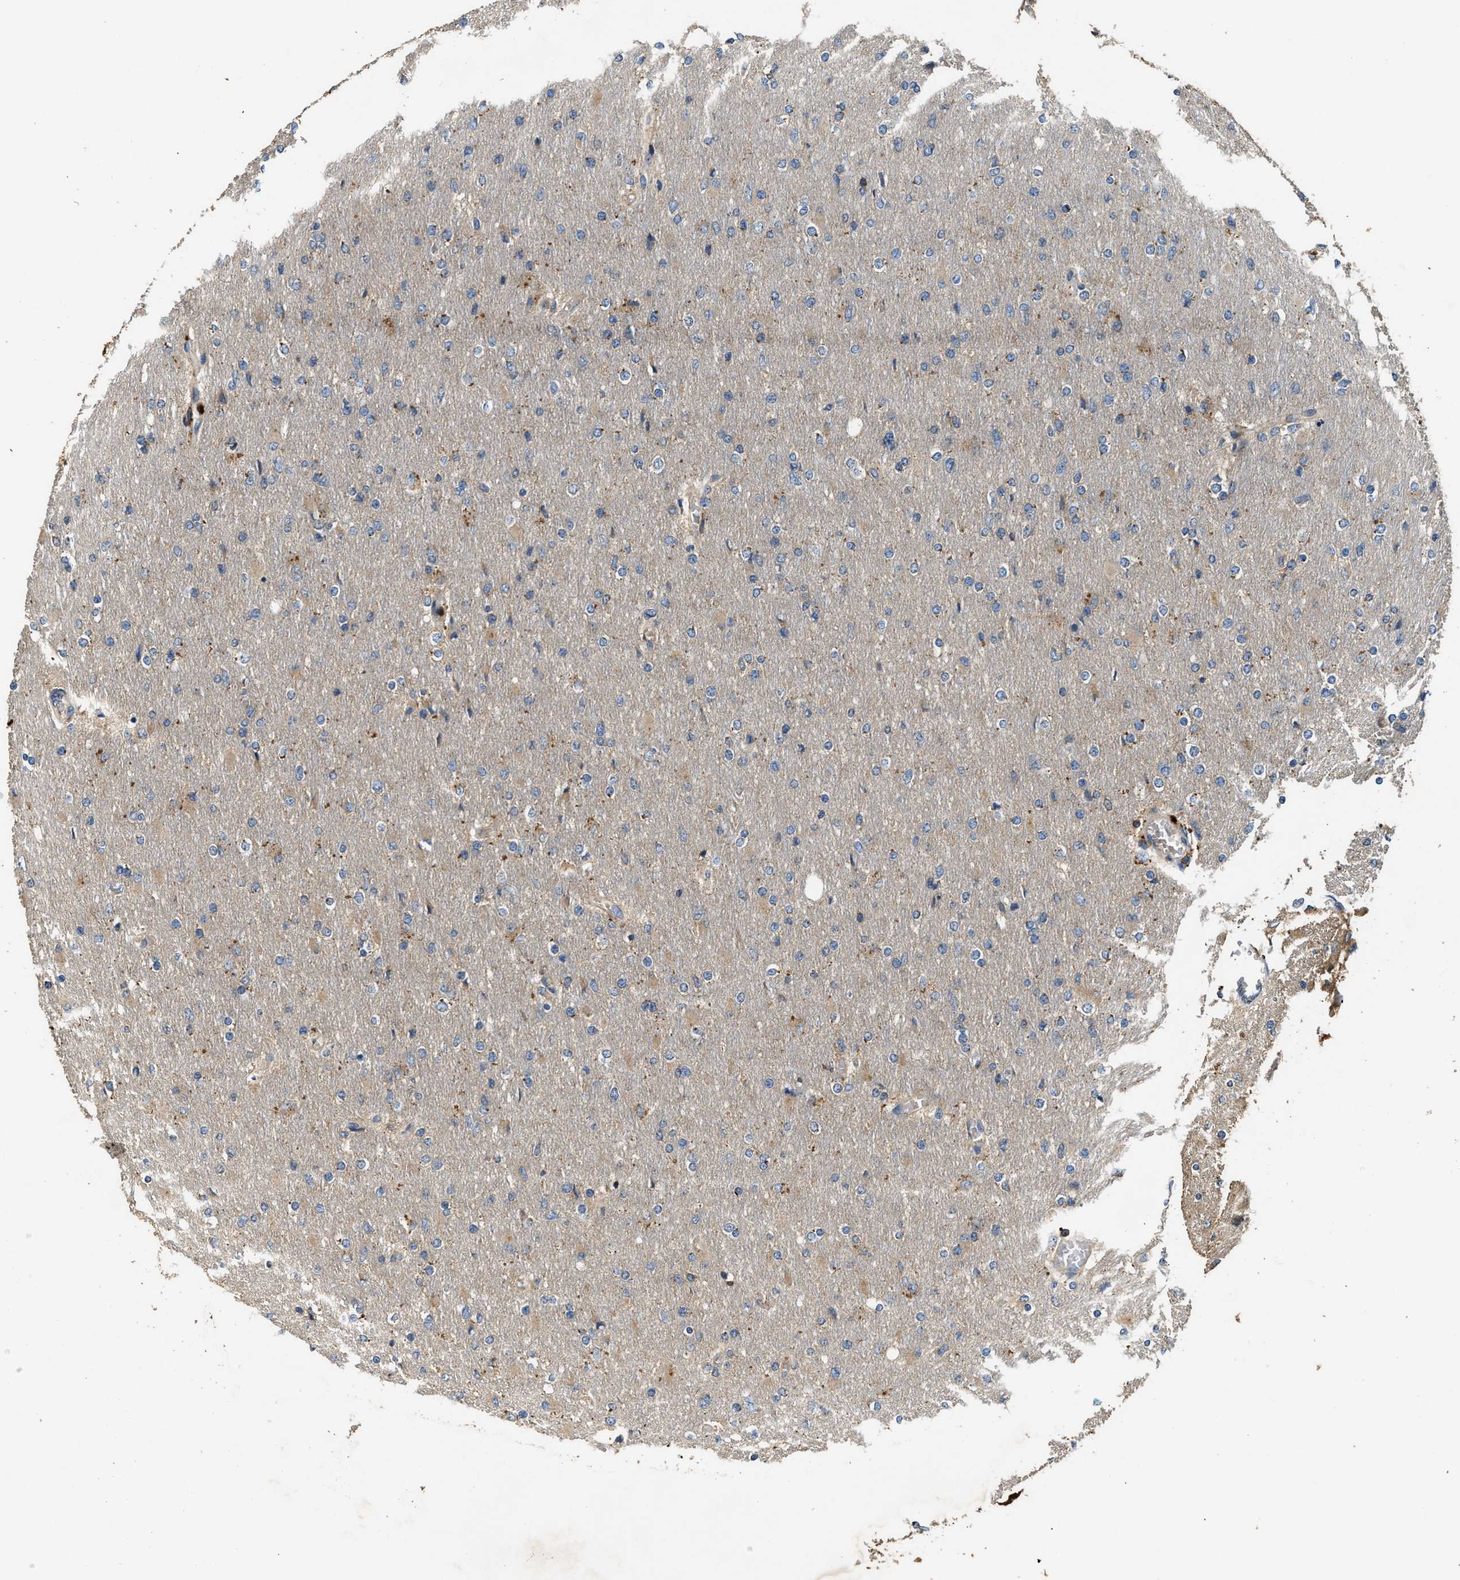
{"staining": {"intensity": "negative", "quantity": "none", "location": "none"}, "tissue": "glioma", "cell_type": "Tumor cells", "image_type": "cancer", "snomed": [{"axis": "morphology", "description": "Glioma, malignant, High grade"}, {"axis": "topography", "description": "Cerebral cortex"}], "caption": "Protein analysis of high-grade glioma (malignant) exhibits no significant positivity in tumor cells.", "gene": "BLOC1S1", "patient": {"sex": "female", "age": 36}}